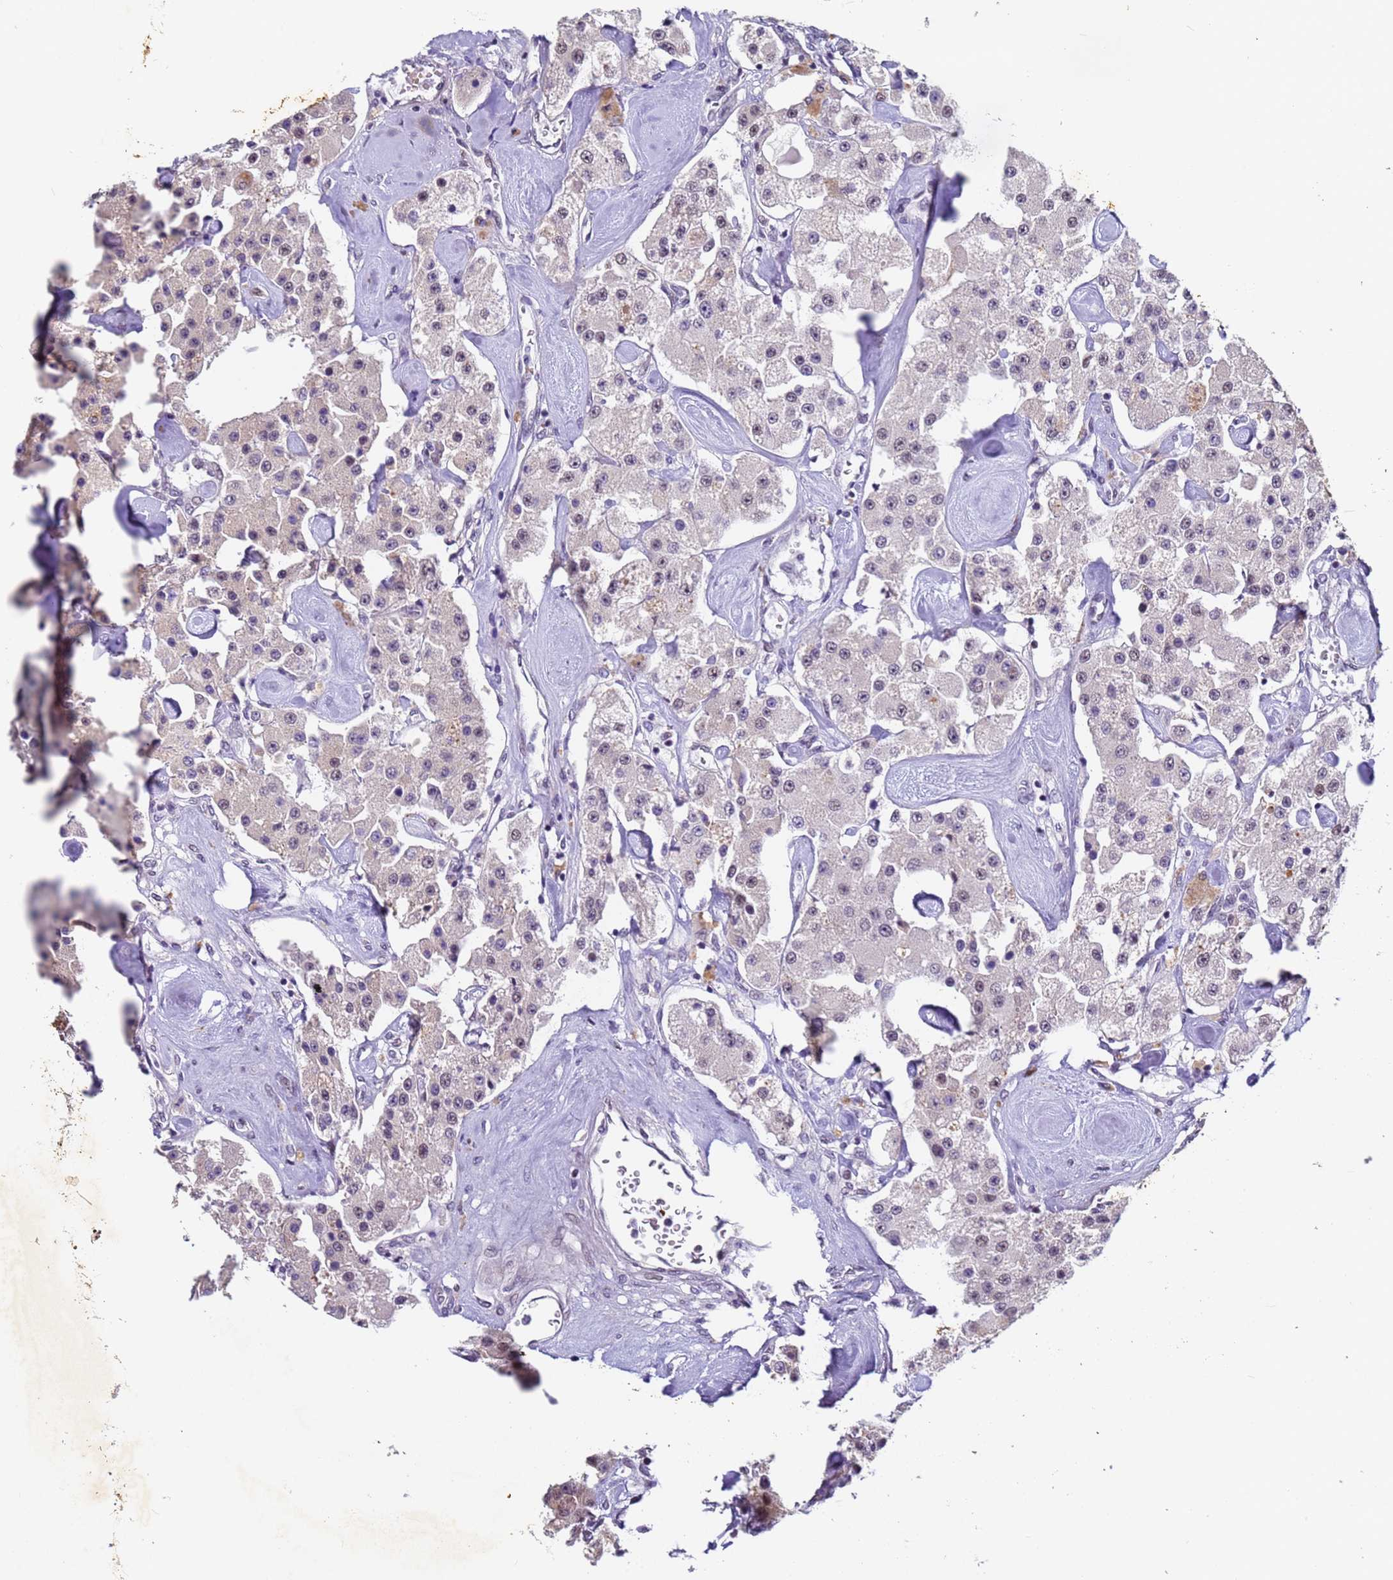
{"staining": {"intensity": "negative", "quantity": "none", "location": "none"}, "tissue": "carcinoid", "cell_type": "Tumor cells", "image_type": "cancer", "snomed": [{"axis": "morphology", "description": "Carcinoid, malignant, NOS"}, {"axis": "topography", "description": "Pancreas"}], "caption": "An IHC image of malignant carcinoid is shown. There is no staining in tumor cells of malignant carcinoid.", "gene": "FNBP4", "patient": {"sex": "male", "age": 41}}